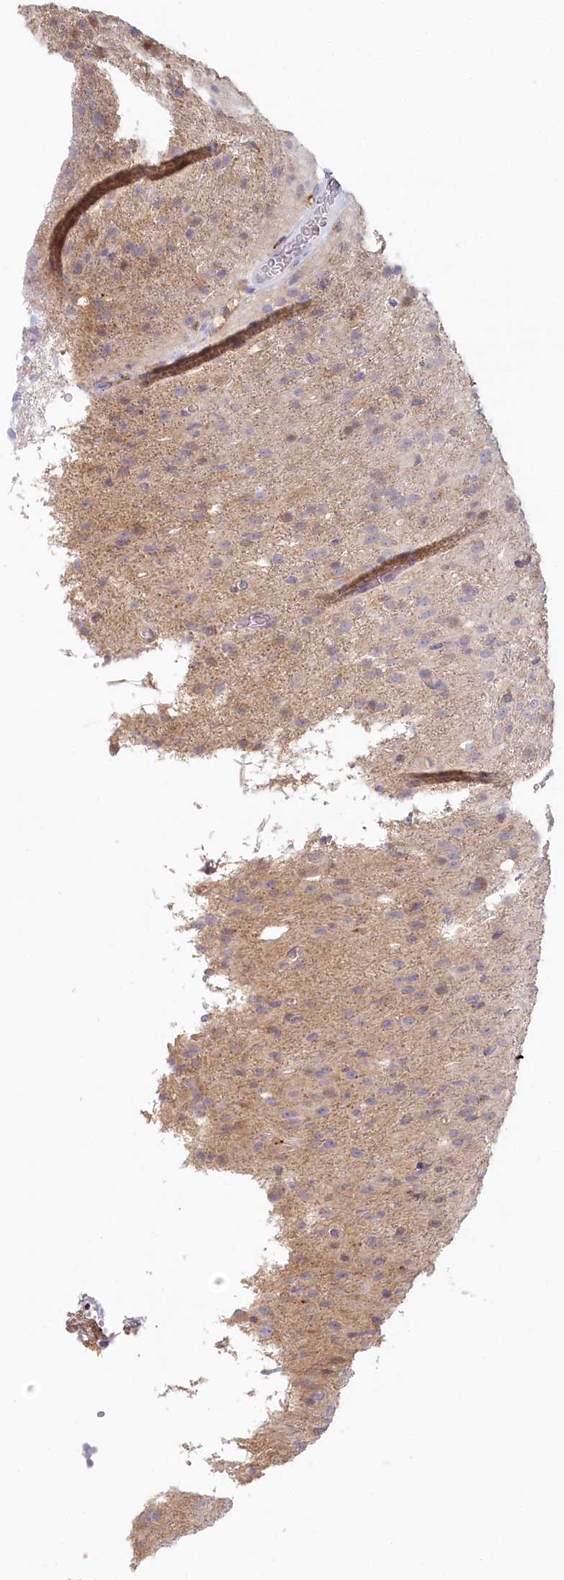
{"staining": {"intensity": "negative", "quantity": "none", "location": "none"}, "tissue": "glioma", "cell_type": "Tumor cells", "image_type": "cancer", "snomed": [{"axis": "morphology", "description": "Glioma, malignant, High grade"}, {"axis": "topography", "description": "Brain"}], "caption": "IHC micrograph of human glioma stained for a protein (brown), which shows no positivity in tumor cells.", "gene": "VSIG1", "patient": {"sex": "female", "age": 59}}